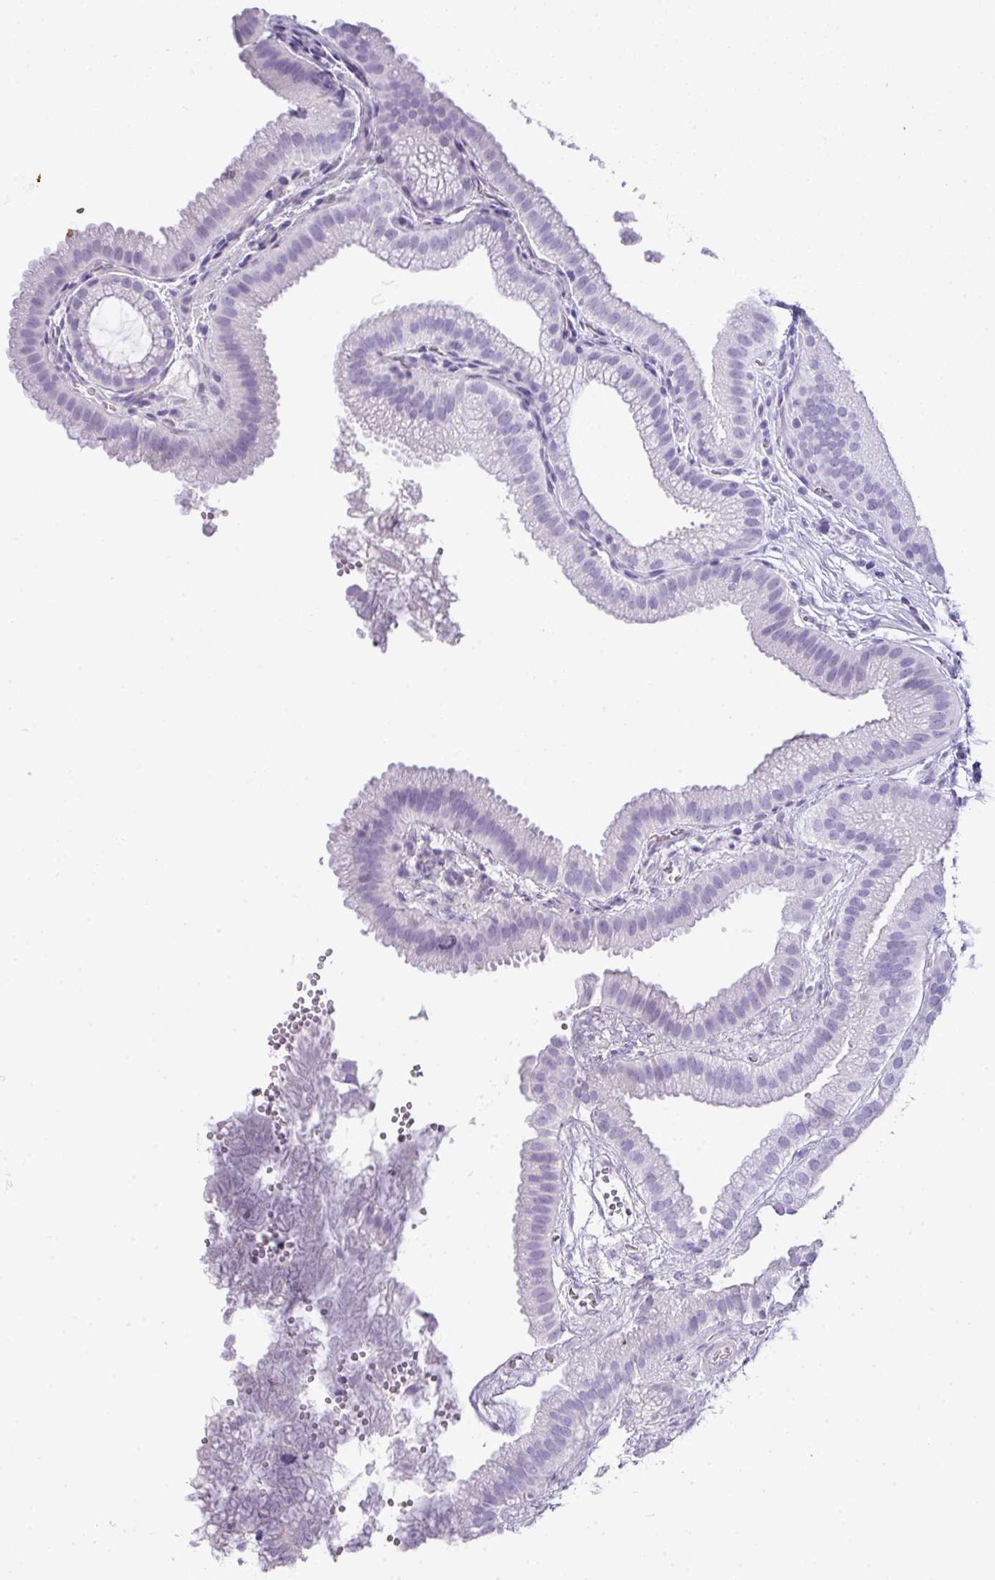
{"staining": {"intensity": "negative", "quantity": "none", "location": "none"}, "tissue": "gallbladder", "cell_type": "Glandular cells", "image_type": "normal", "snomed": [{"axis": "morphology", "description": "Normal tissue, NOS"}, {"axis": "topography", "description": "Gallbladder"}], "caption": "Immunohistochemistry (IHC) micrograph of benign human gallbladder stained for a protein (brown), which displays no staining in glandular cells. Nuclei are stained in blue.", "gene": "TNP1", "patient": {"sex": "female", "age": 63}}